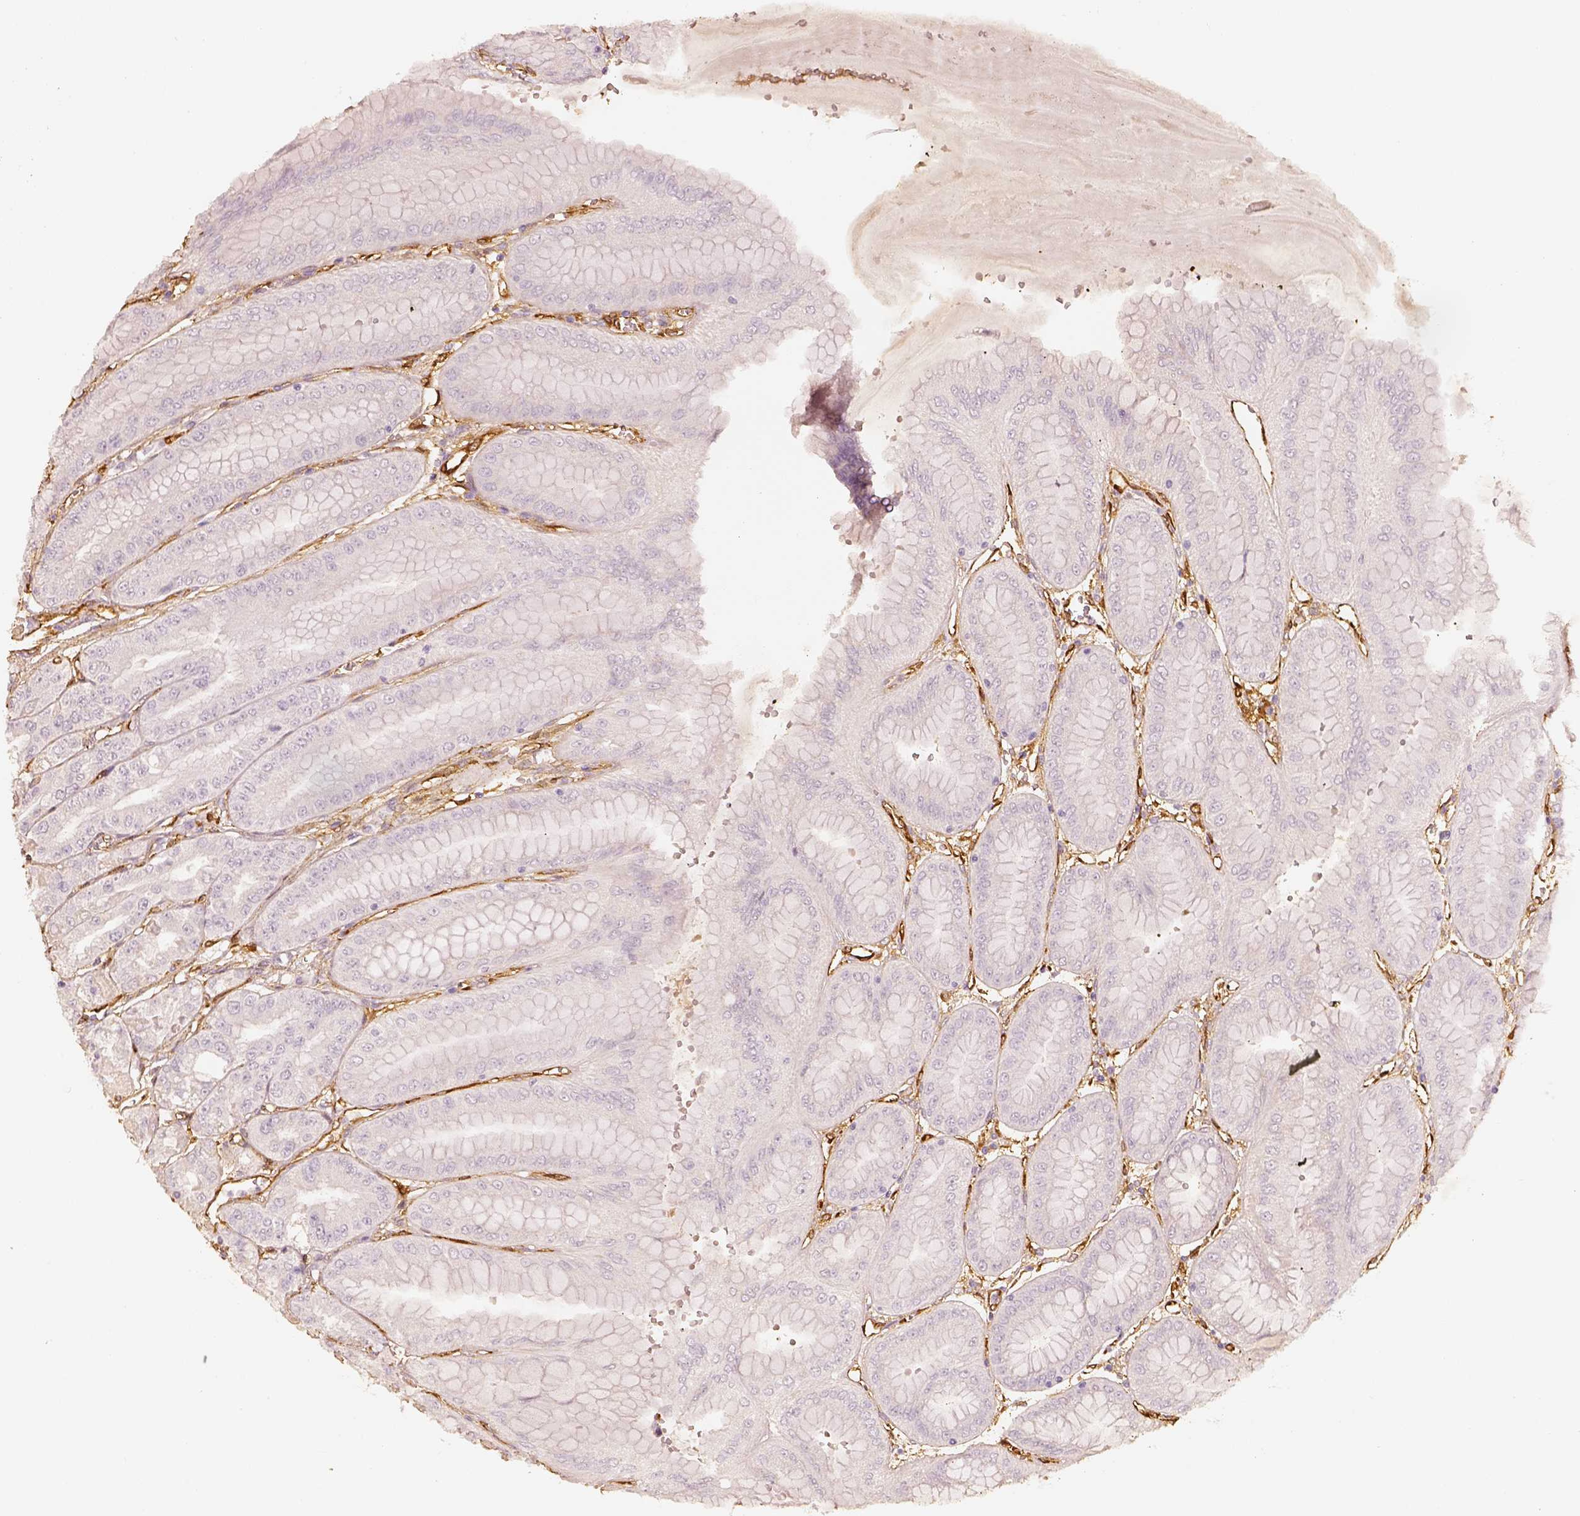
{"staining": {"intensity": "negative", "quantity": "none", "location": "none"}, "tissue": "stomach", "cell_type": "Glandular cells", "image_type": "normal", "snomed": [{"axis": "morphology", "description": "Normal tissue, NOS"}, {"axis": "topography", "description": "Stomach, lower"}], "caption": "High power microscopy photomicrograph of an IHC micrograph of benign stomach, revealing no significant staining in glandular cells.", "gene": "FSCN1", "patient": {"sex": "male", "age": 71}}